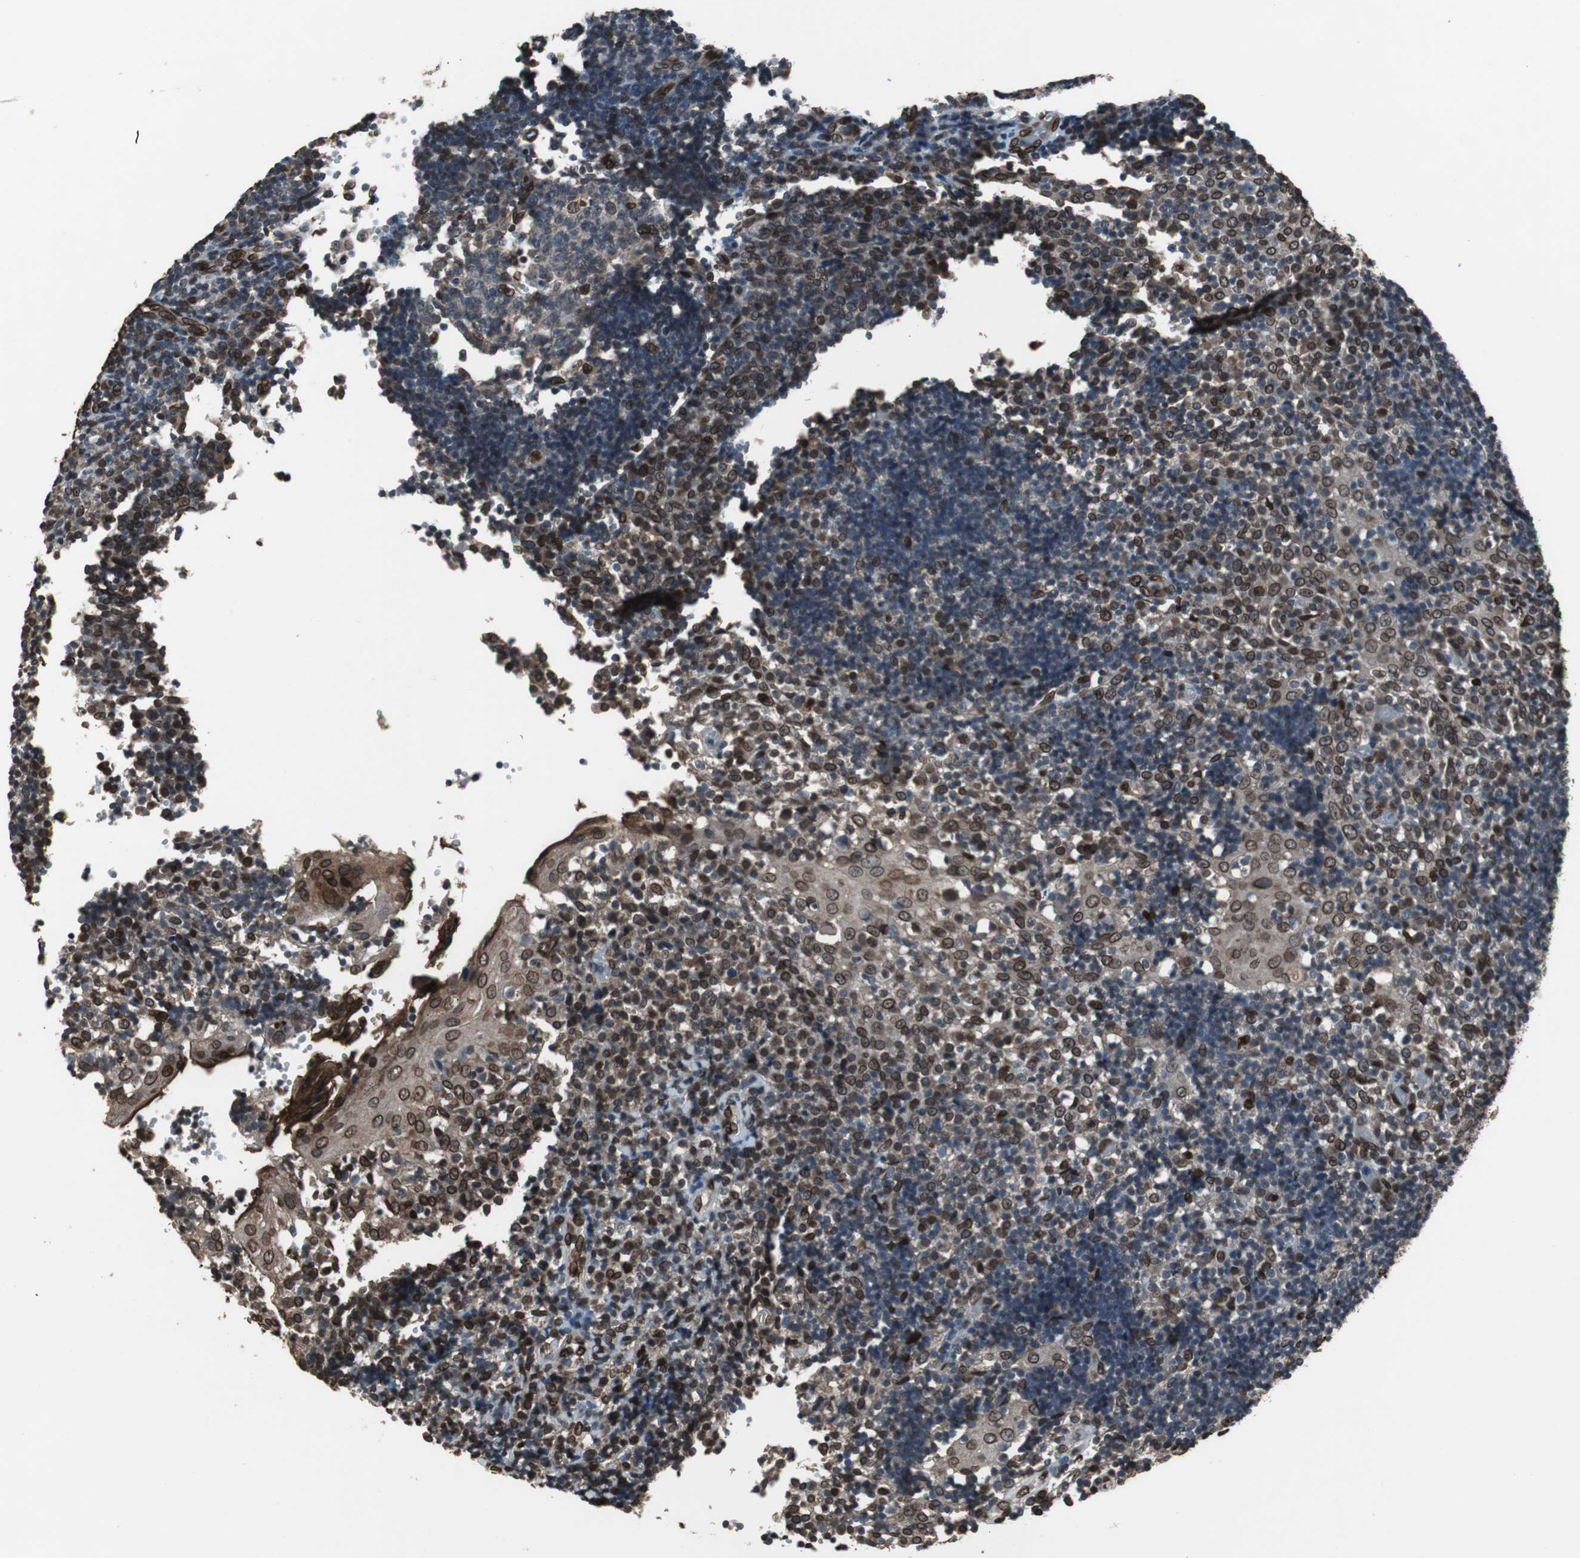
{"staining": {"intensity": "strong", "quantity": "<25%", "location": "cytoplasmic/membranous,nuclear"}, "tissue": "tonsil", "cell_type": "Germinal center cells", "image_type": "normal", "snomed": [{"axis": "morphology", "description": "Normal tissue, NOS"}, {"axis": "topography", "description": "Tonsil"}], "caption": "A brown stain shows strong cytoplasmic/membranous,nuclear positivity of a protein in germinal center cells of unremarkable tonsil.", "gene": "LMNA", "patient": {"sex": "female", "age": 40}}